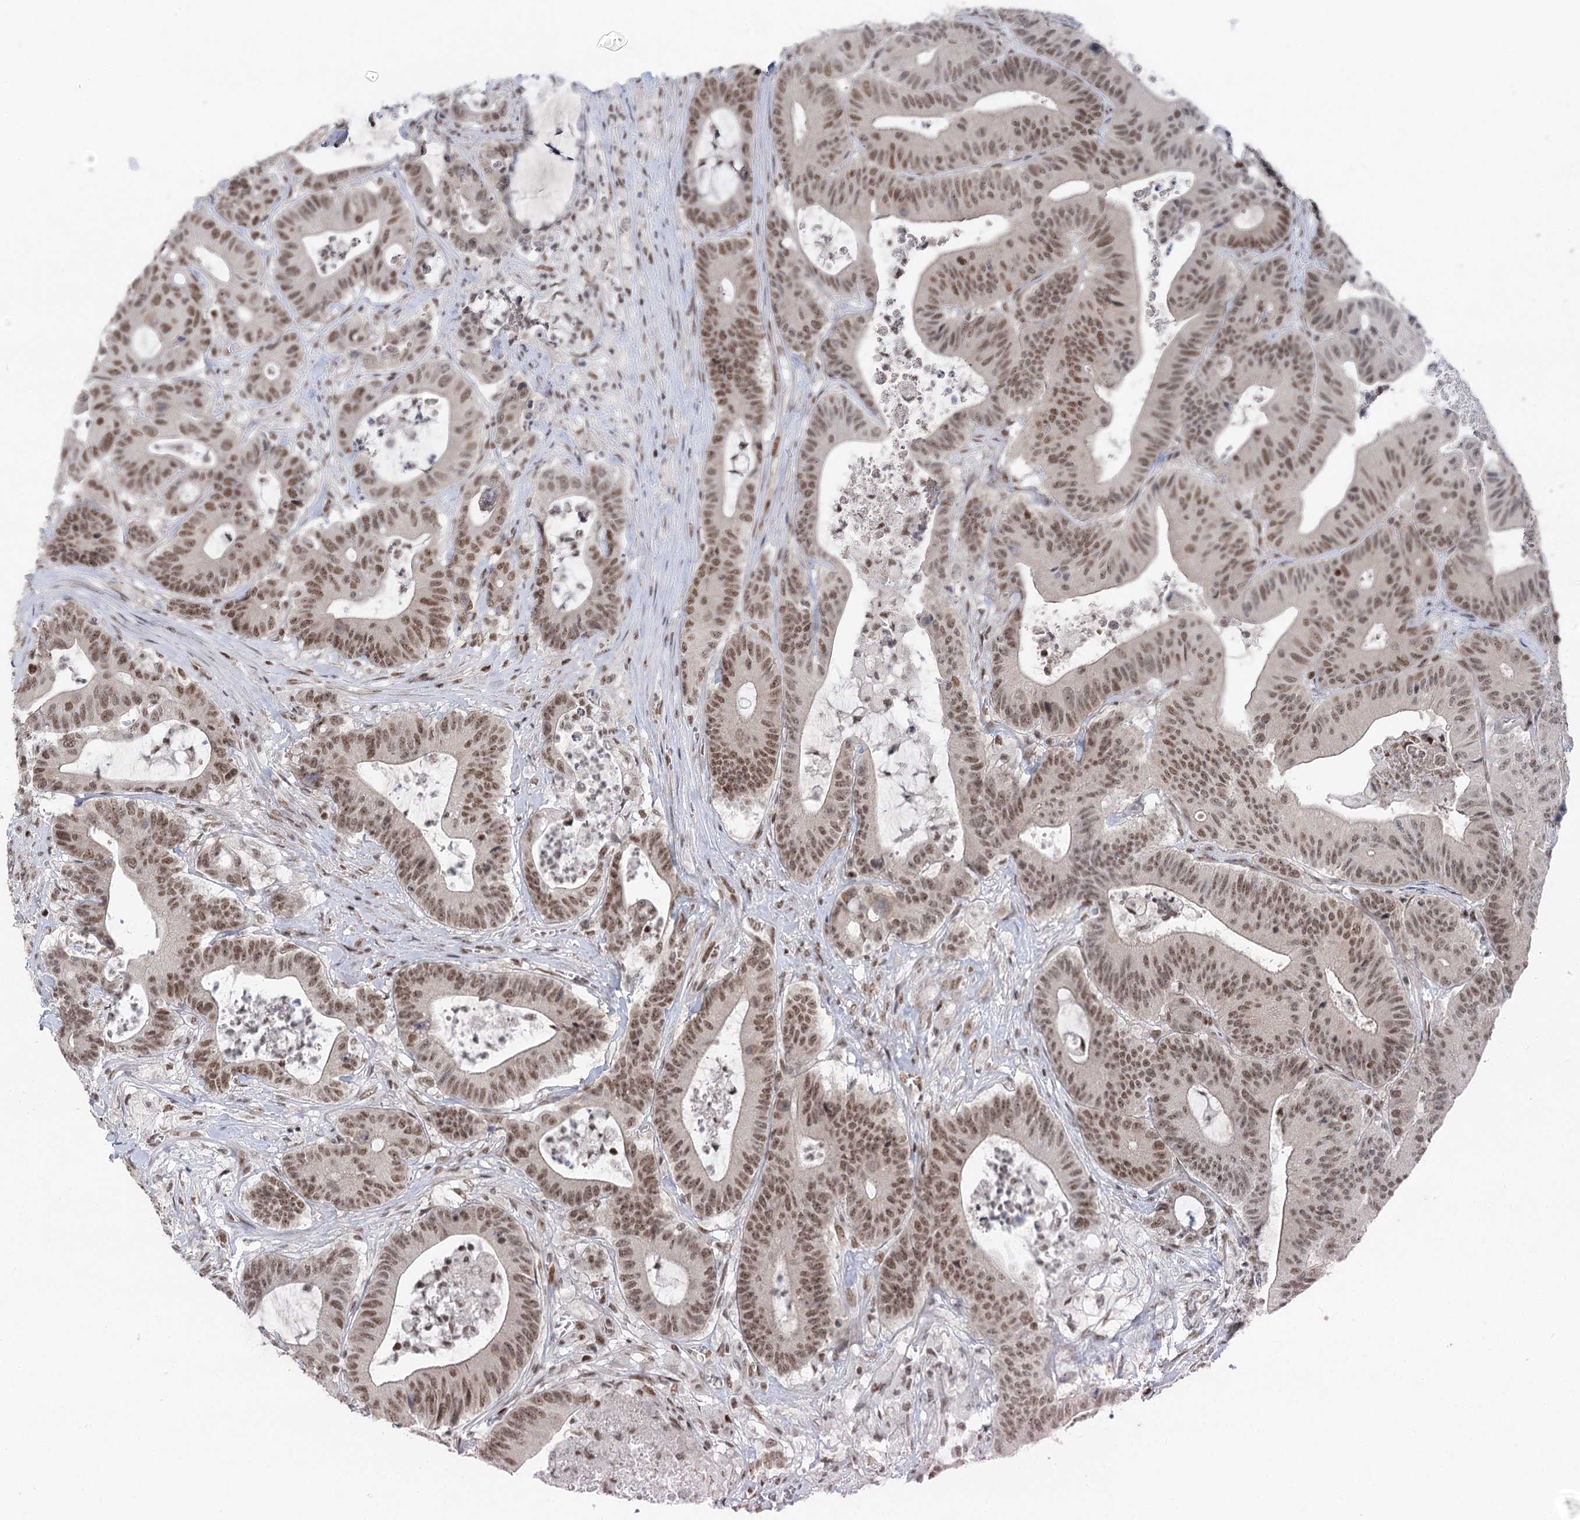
{"staining": {"intensity": "moderate", "quantity": ">75%", "location": "nuclear"}, "tissue": "colorectal cancer", "cell_type": "Tumor cells", "image_type": "cancer", "snomed": [{"axis": "morphology", "description": "Adenocarcinoma, NOS"}, {"axis": "topography", "description": "Colon"}], "caption": "The immunohistochemical stain labels moderate nuclear positivity in tumor cells of colorectal cancer tissue. (brown staining indicates protein expression, while blue staining denotes nuclei).", "gene": "CGGBP1", "patient": {"sex": "female", "age": 84}}